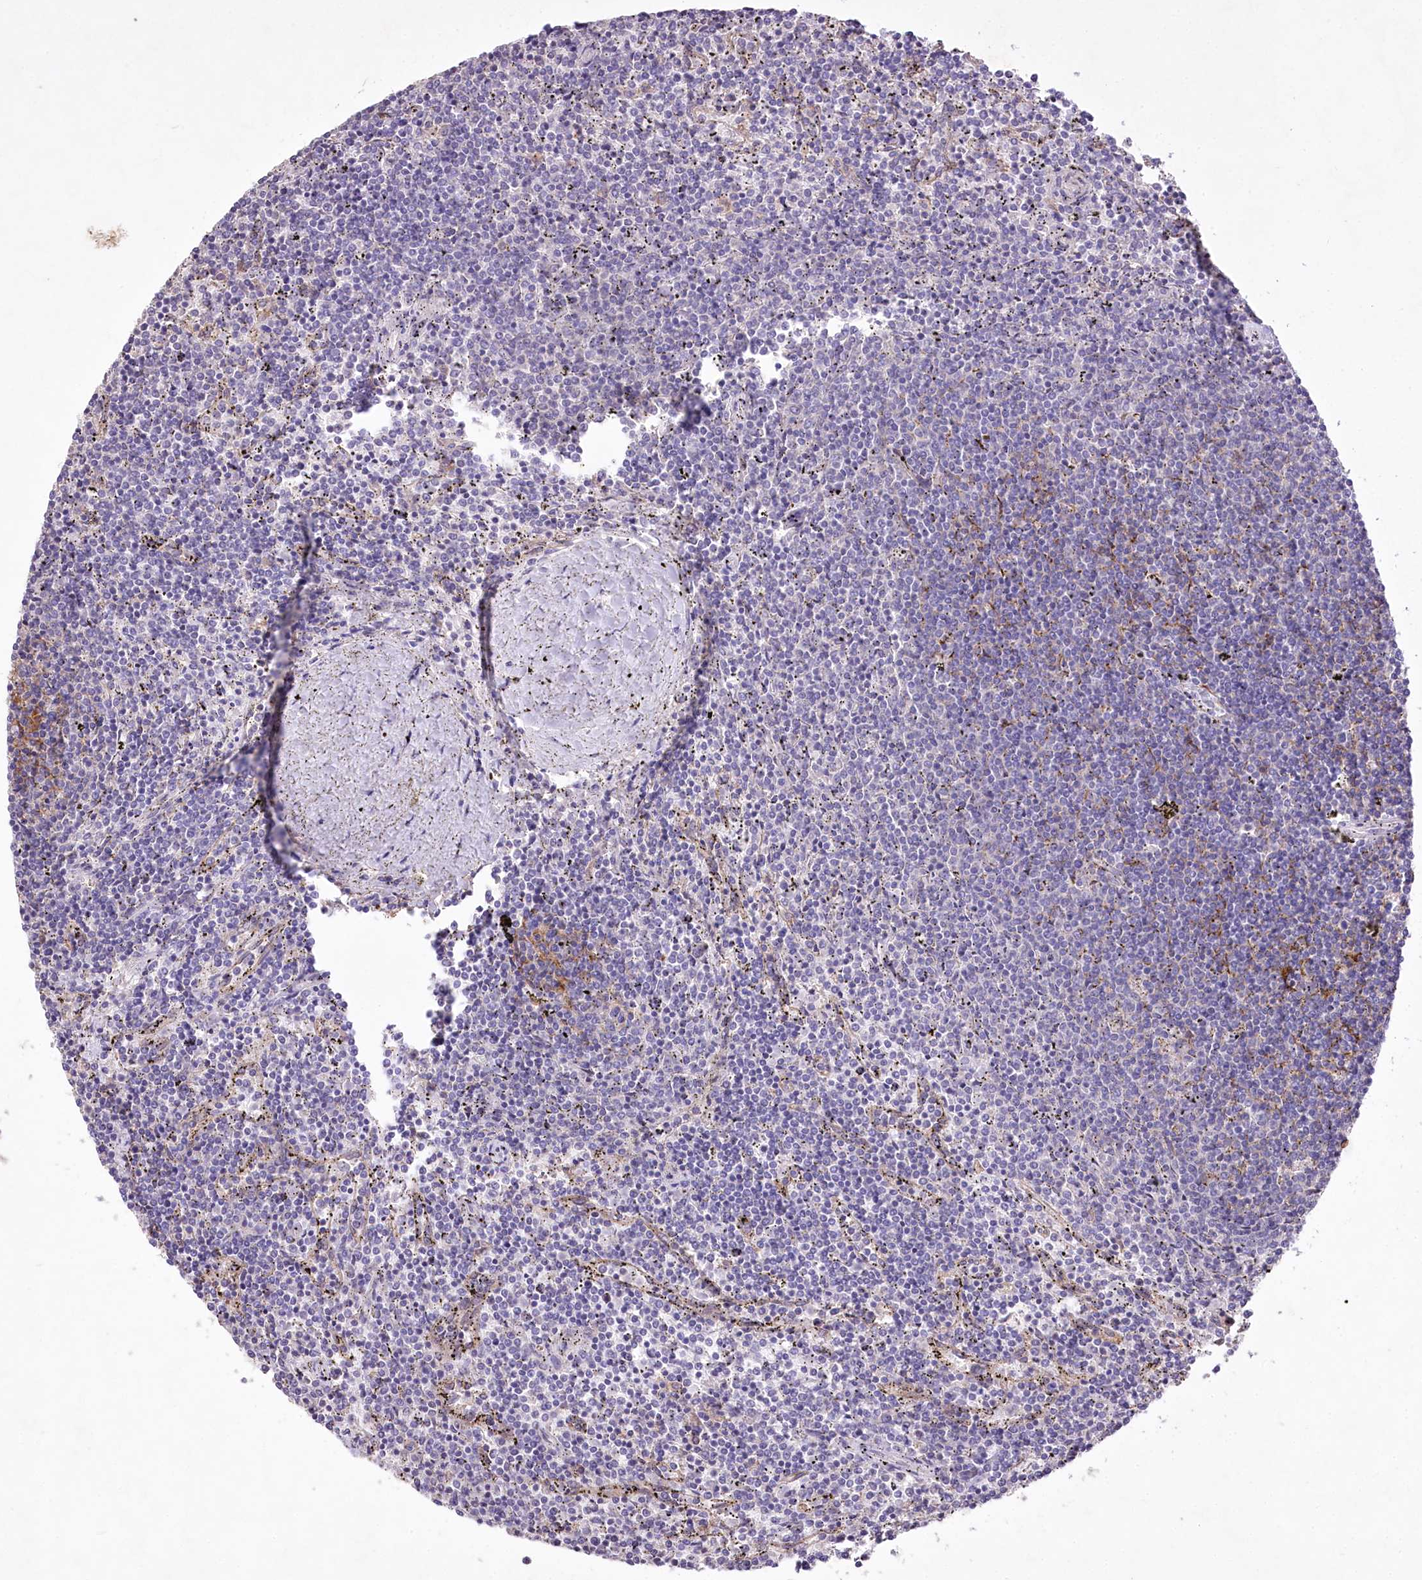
{"staining": {"intensity": "negative", "quantity": "none", "location": "none"}, "tissue": "lymphoma", "cell_type": "Tumor cells", "image_type": "cancer", "snomed": [{"axis": "morphology", "description": "Malignant lymphoma, non-Hodgkin's type, Low grade"}, {"axis": "topography", "description": "Spleen"}], "caption": "The immunohistochemistry (IHC) micrograph has no significant staining in tumor cells of low-grade malignant lymphoma, non-Hodgkin's type tissue.", "gene": "ENPP1", "patient": {"sex": "female", "age": 50}}